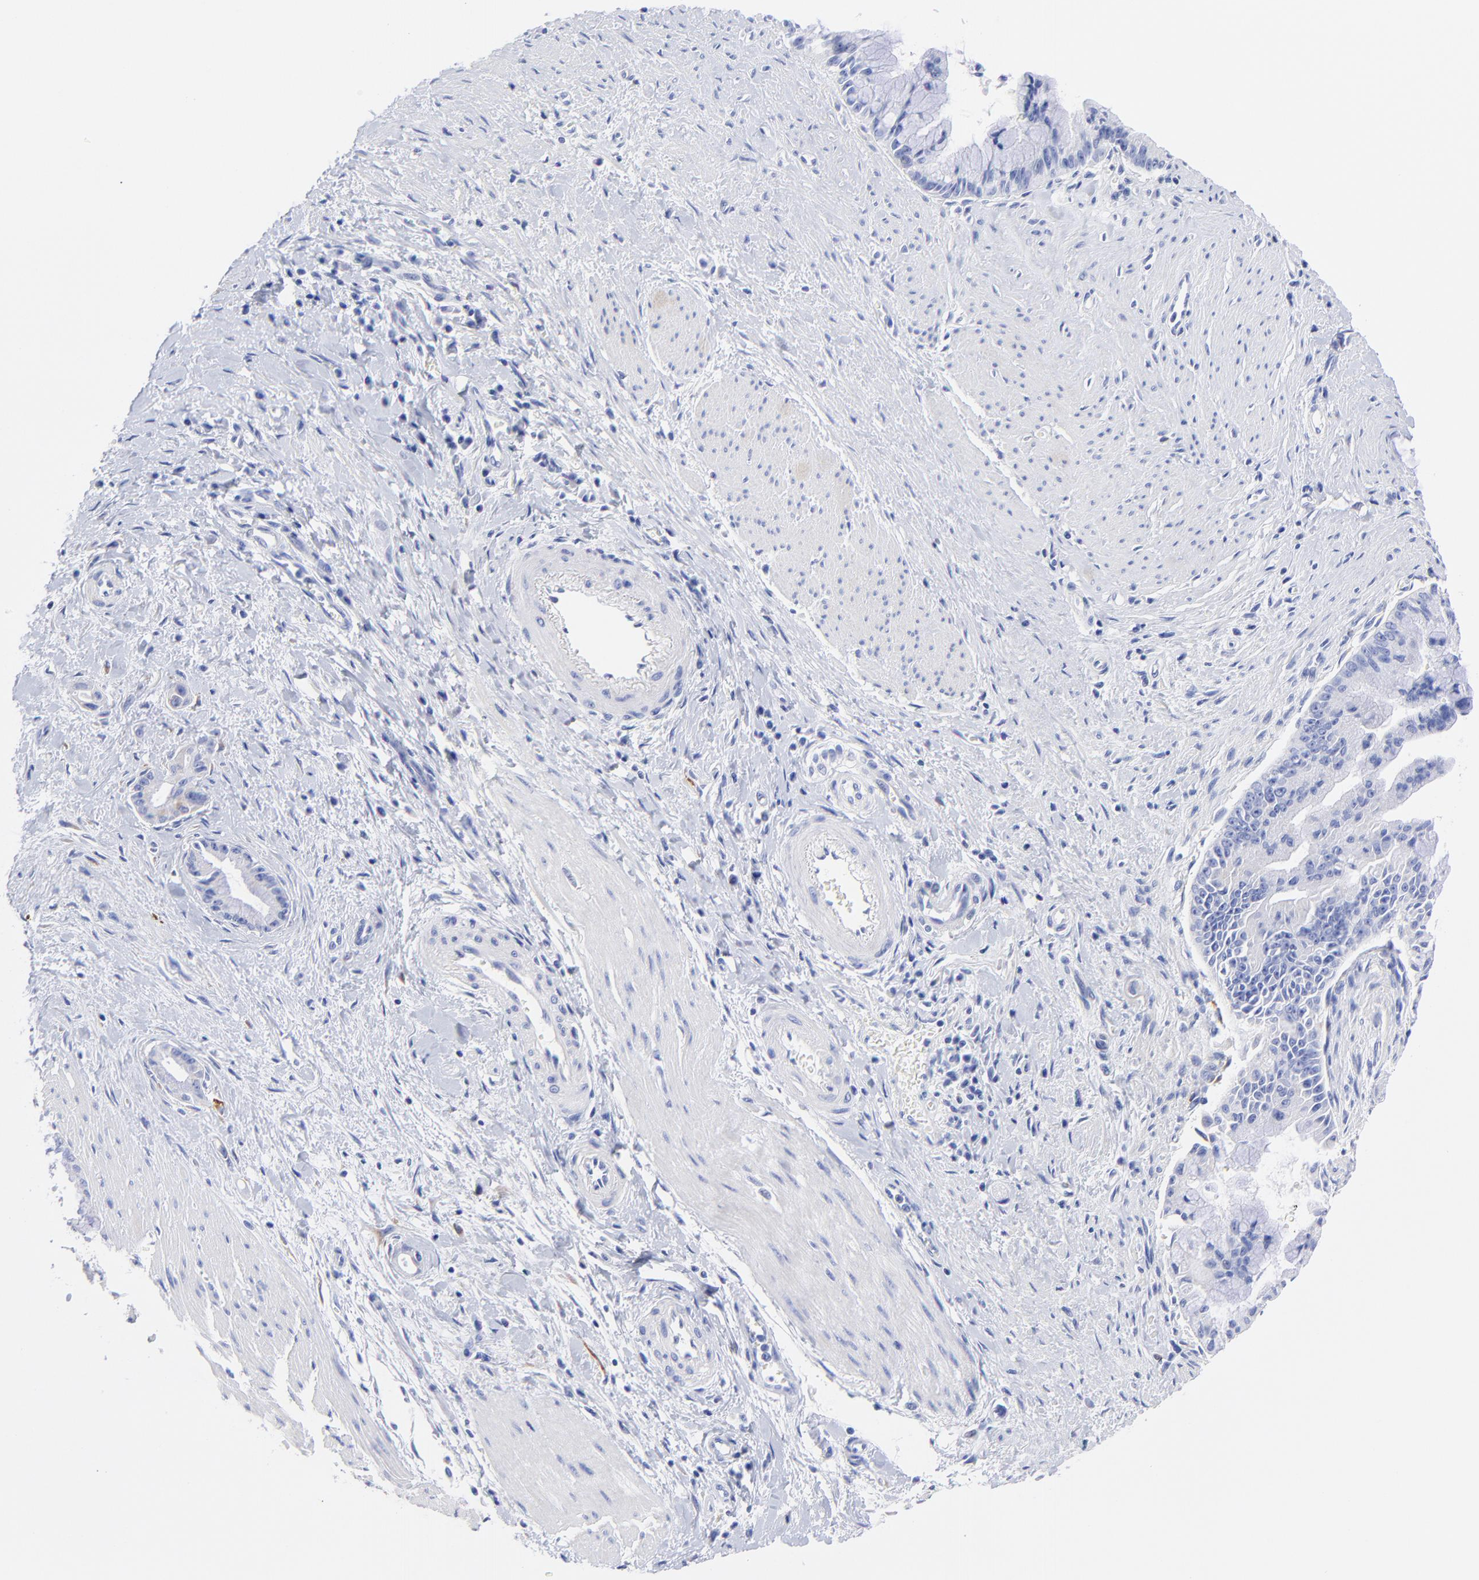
{"staining": {"intensity": "negative", "quantity": "none", "location": "none"}, "tissue": "pancreatic cancer", "cell_type": "Tumor cells", "image_type": "cancer", "snomed": [{"axis": "morphology", "description": "Adenocarcinoma, NOS"}, {"axis": "topography", "description": "Pancreas"}], "caption": "Tumor cells show no significant expression in pancreatic cancer (adenocarcinoma).", "gene": "C1QTNF6", "patient": {"sex": "male", "age": 59}}